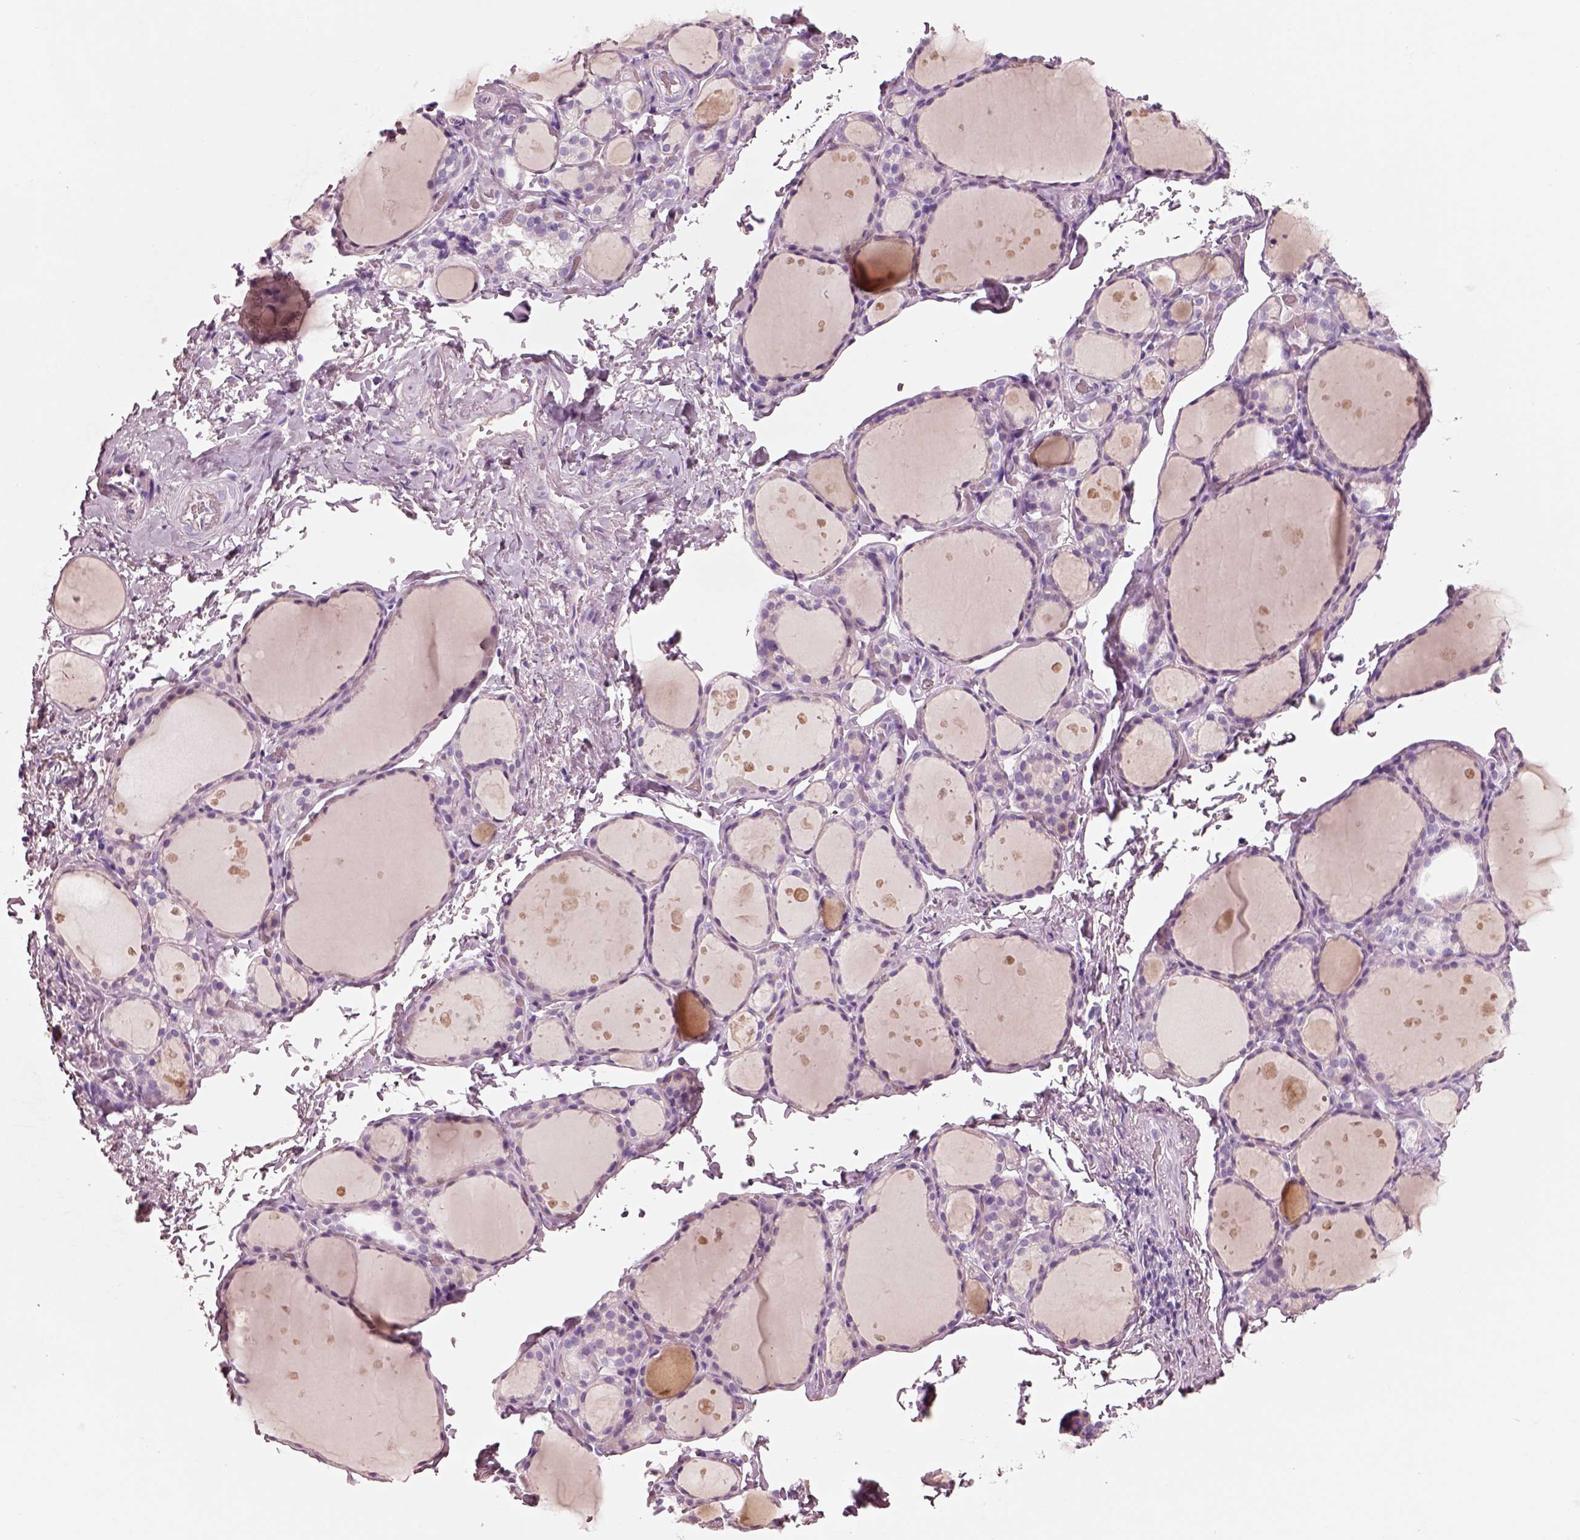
{"staining": {"intensity": "negative", "quantity": "none", "location": "none"}, "tissue": "thyroid gland", "cell_type": "Glandular cells", "image_type": "normal", "snomed": [{"axis": "morphology", "description": "Normal tissue, NOS"}, {"axis": "topography", "description": "Thyroid gland"}], "caption": "DAB immunohistochemical staining of normal human thyroid gland displays no significant staining in glandular cells. The staining is performed using DAB brown chromogen with nuclei counter-stained in using hematoxylin.", "gene": "PNOC", "patient": {"sex": "male", "age": 68}}